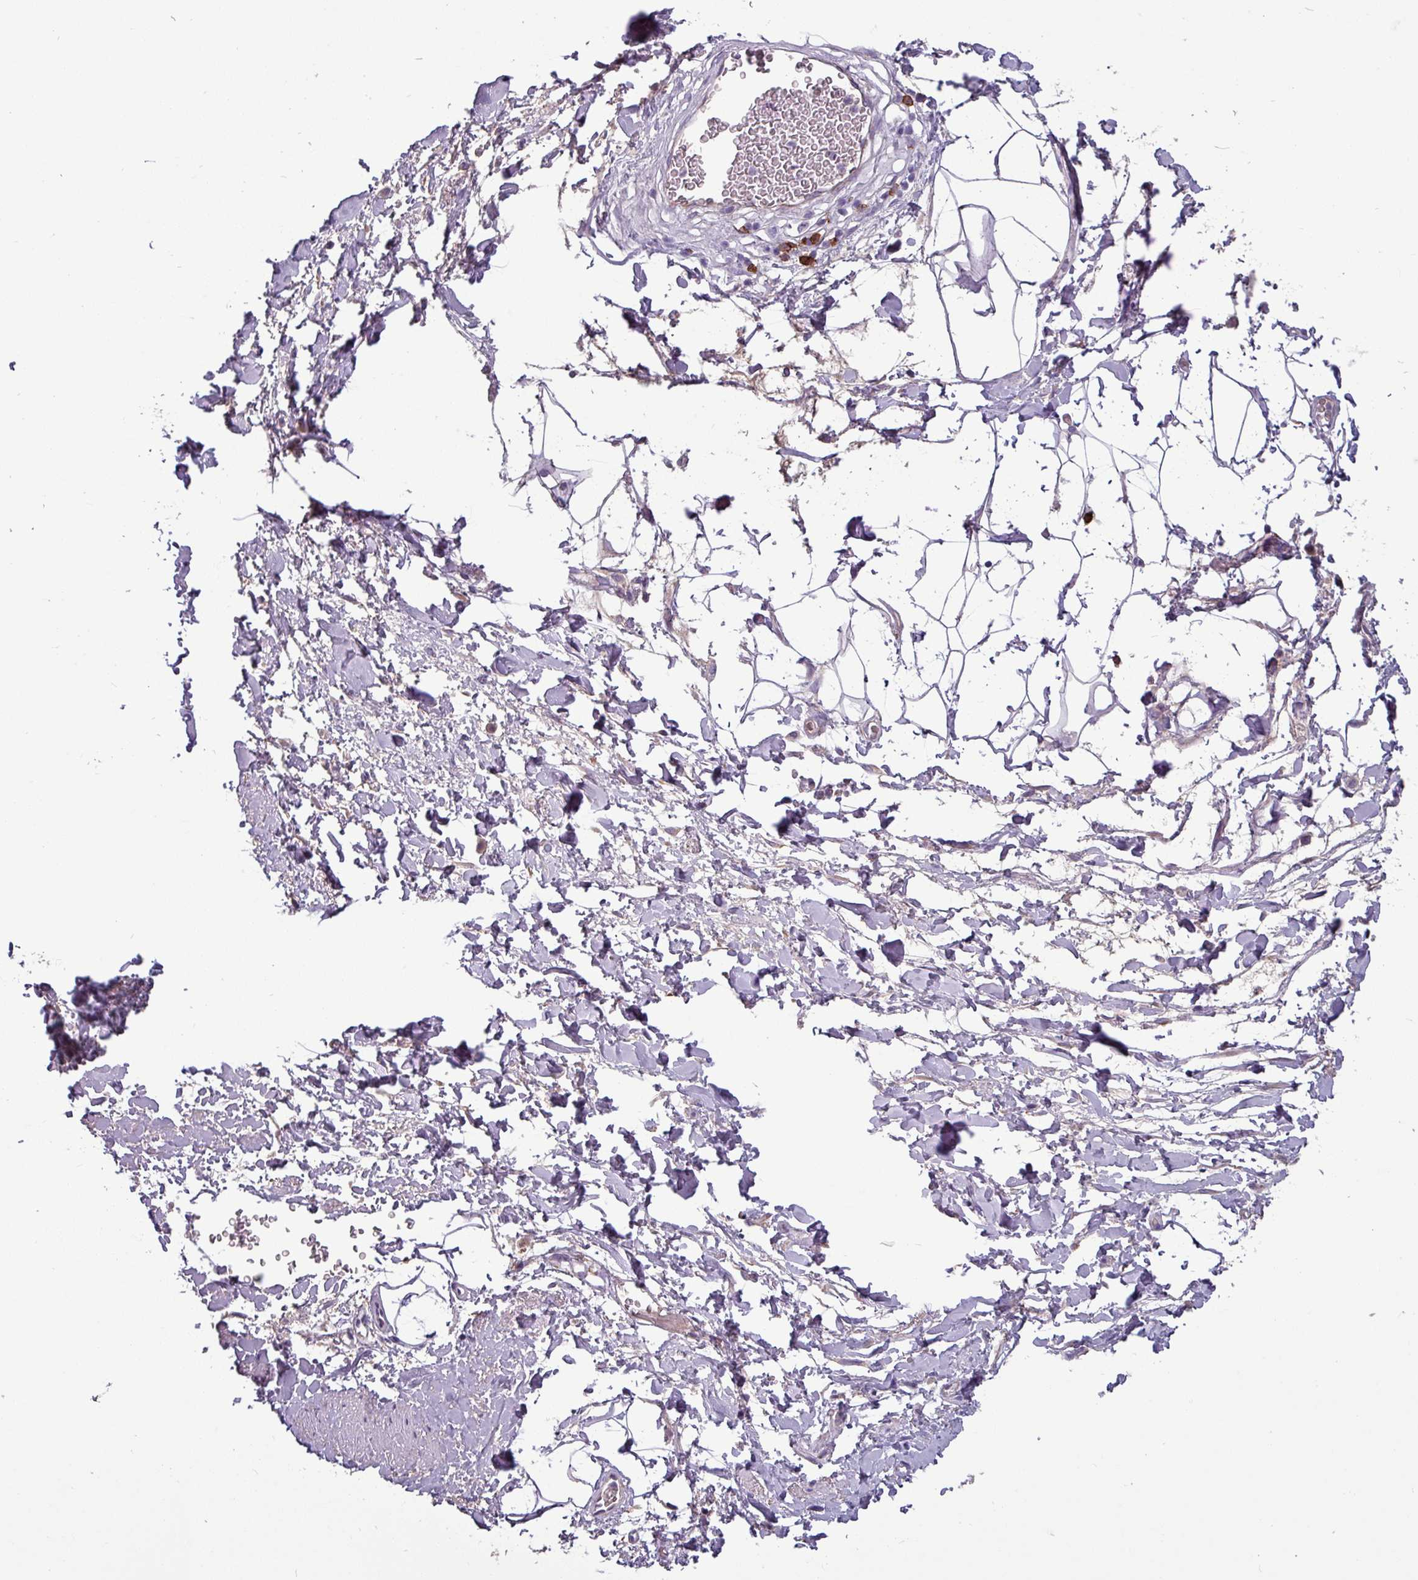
{"staining": {"intensity": "negative", "quantity": "none", "location": "none"}, "tissue": "adipose tissue", "cell_type": "Adipocytes", "image_type": "normal", "snomed": [{"axis": "morphology", "description": "Normal tissue, NOS"}, {"axis": "morphology", "description": "Adenocarcinoma, NOS"}, {"axis": "topography", "description": "Rectum"}, {"axis": "topography", "description": "Vagina"}, {"axis": "topography", "description": "Peripheral nerve tissue"}], "caption": "Image shows no protein expression in adipocytes of unremarkable adipose tissue.", "gene": "CD8A", "patient": {"sex": "female", "age": 71}}